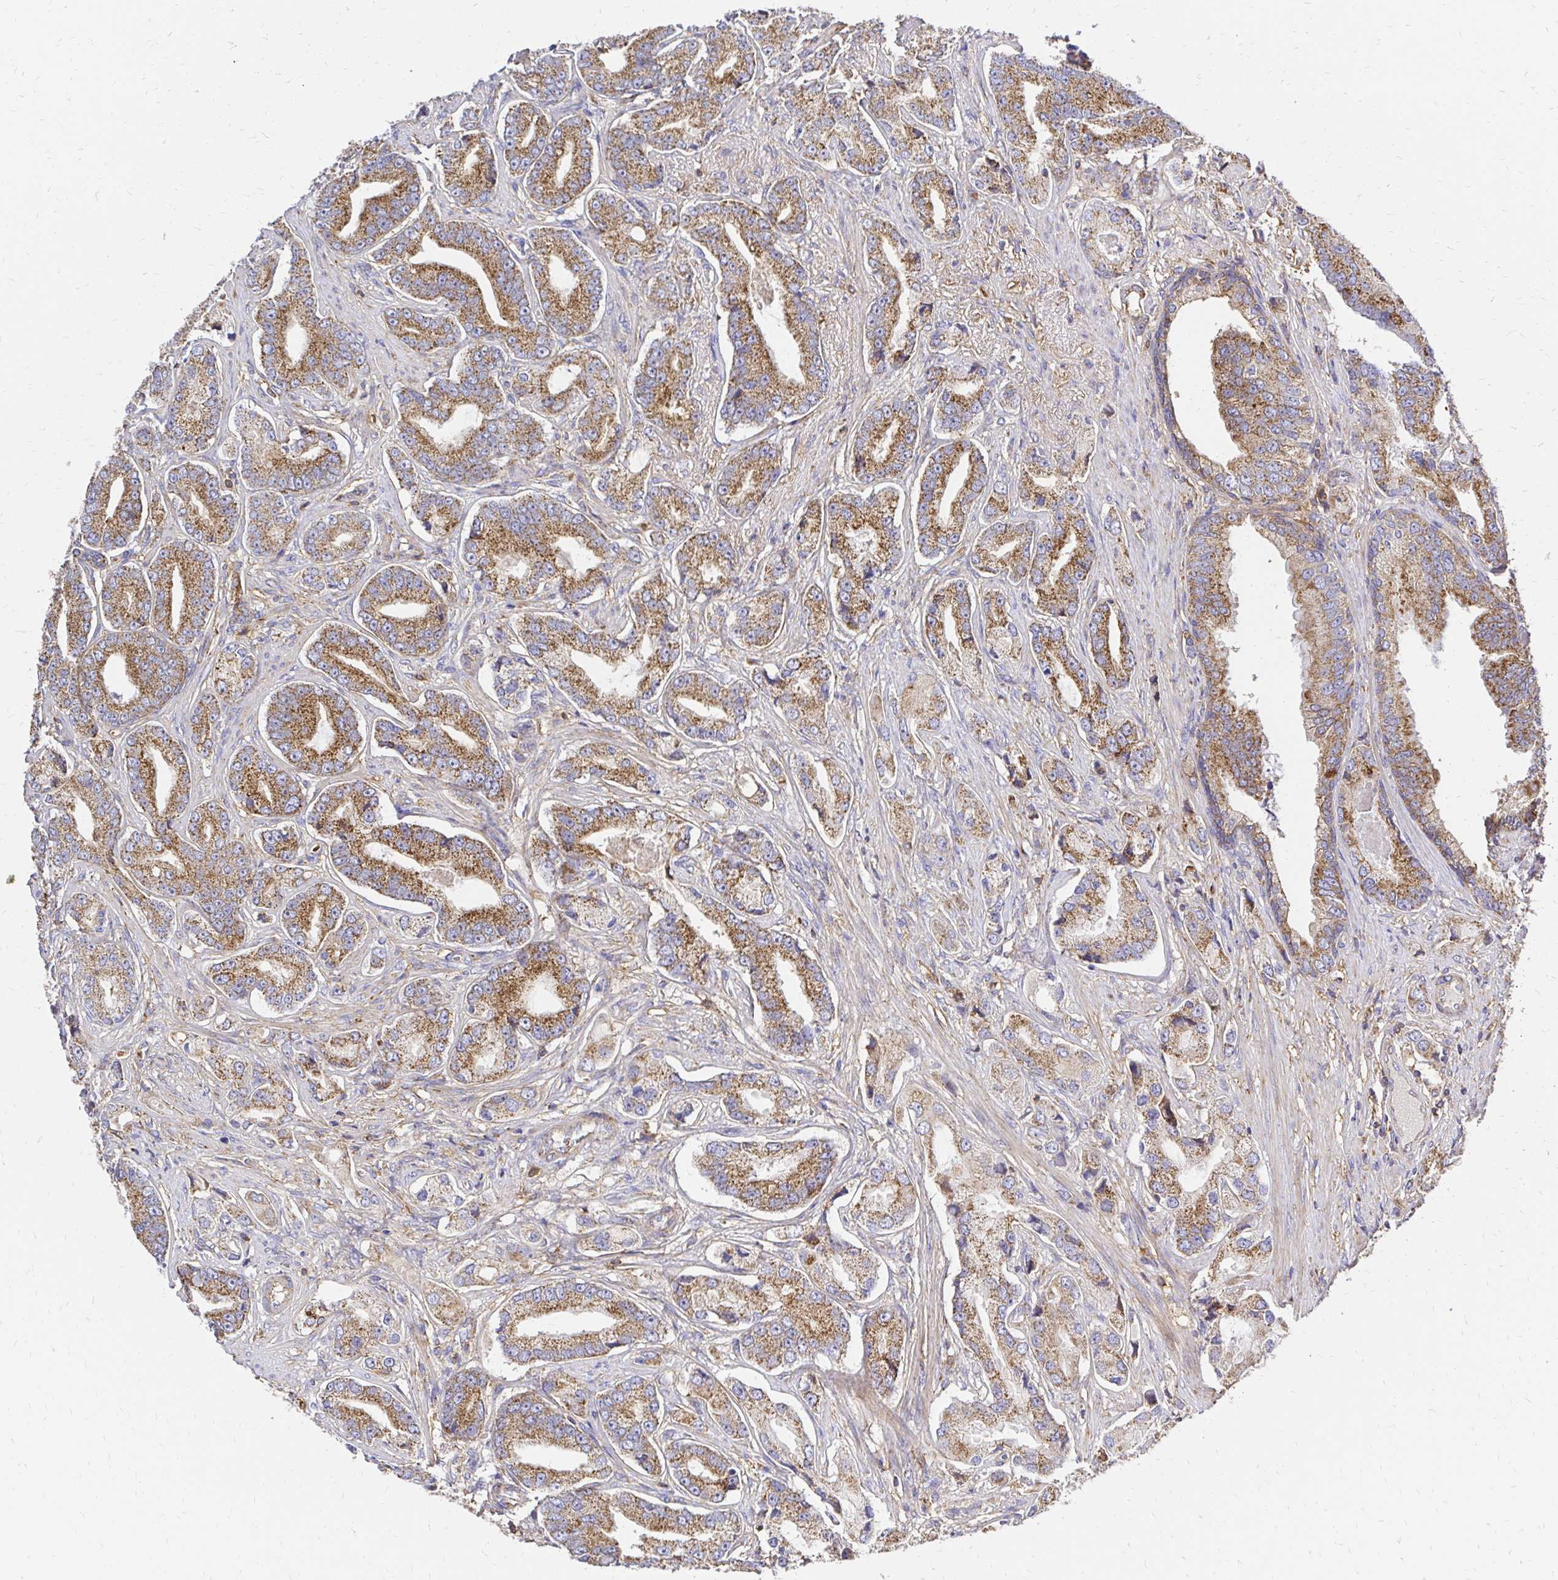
{"staining": {"intensity": "moderate", "quantity": ">75%", "location": "cytoplasmic/membranous"}, "tissue": "prostate cancer", "cell_type": "Tumor cells", "image_type": "cancer", "snomed": [{"axis": "morphology", "description": "Adenocarcinoma, High grade"}, {"axis": "topography", "description": "Prostate and seminal vesicle, NOS"}], "caption": "An image of human prostate cancer (high-grade adenocarcinoma) stained for a protein shows moderate cytoplasmic/membranous brown staining in tumor cells.", "gene": "MRPL13", "patient": {"sex": "male", "age": 61}}